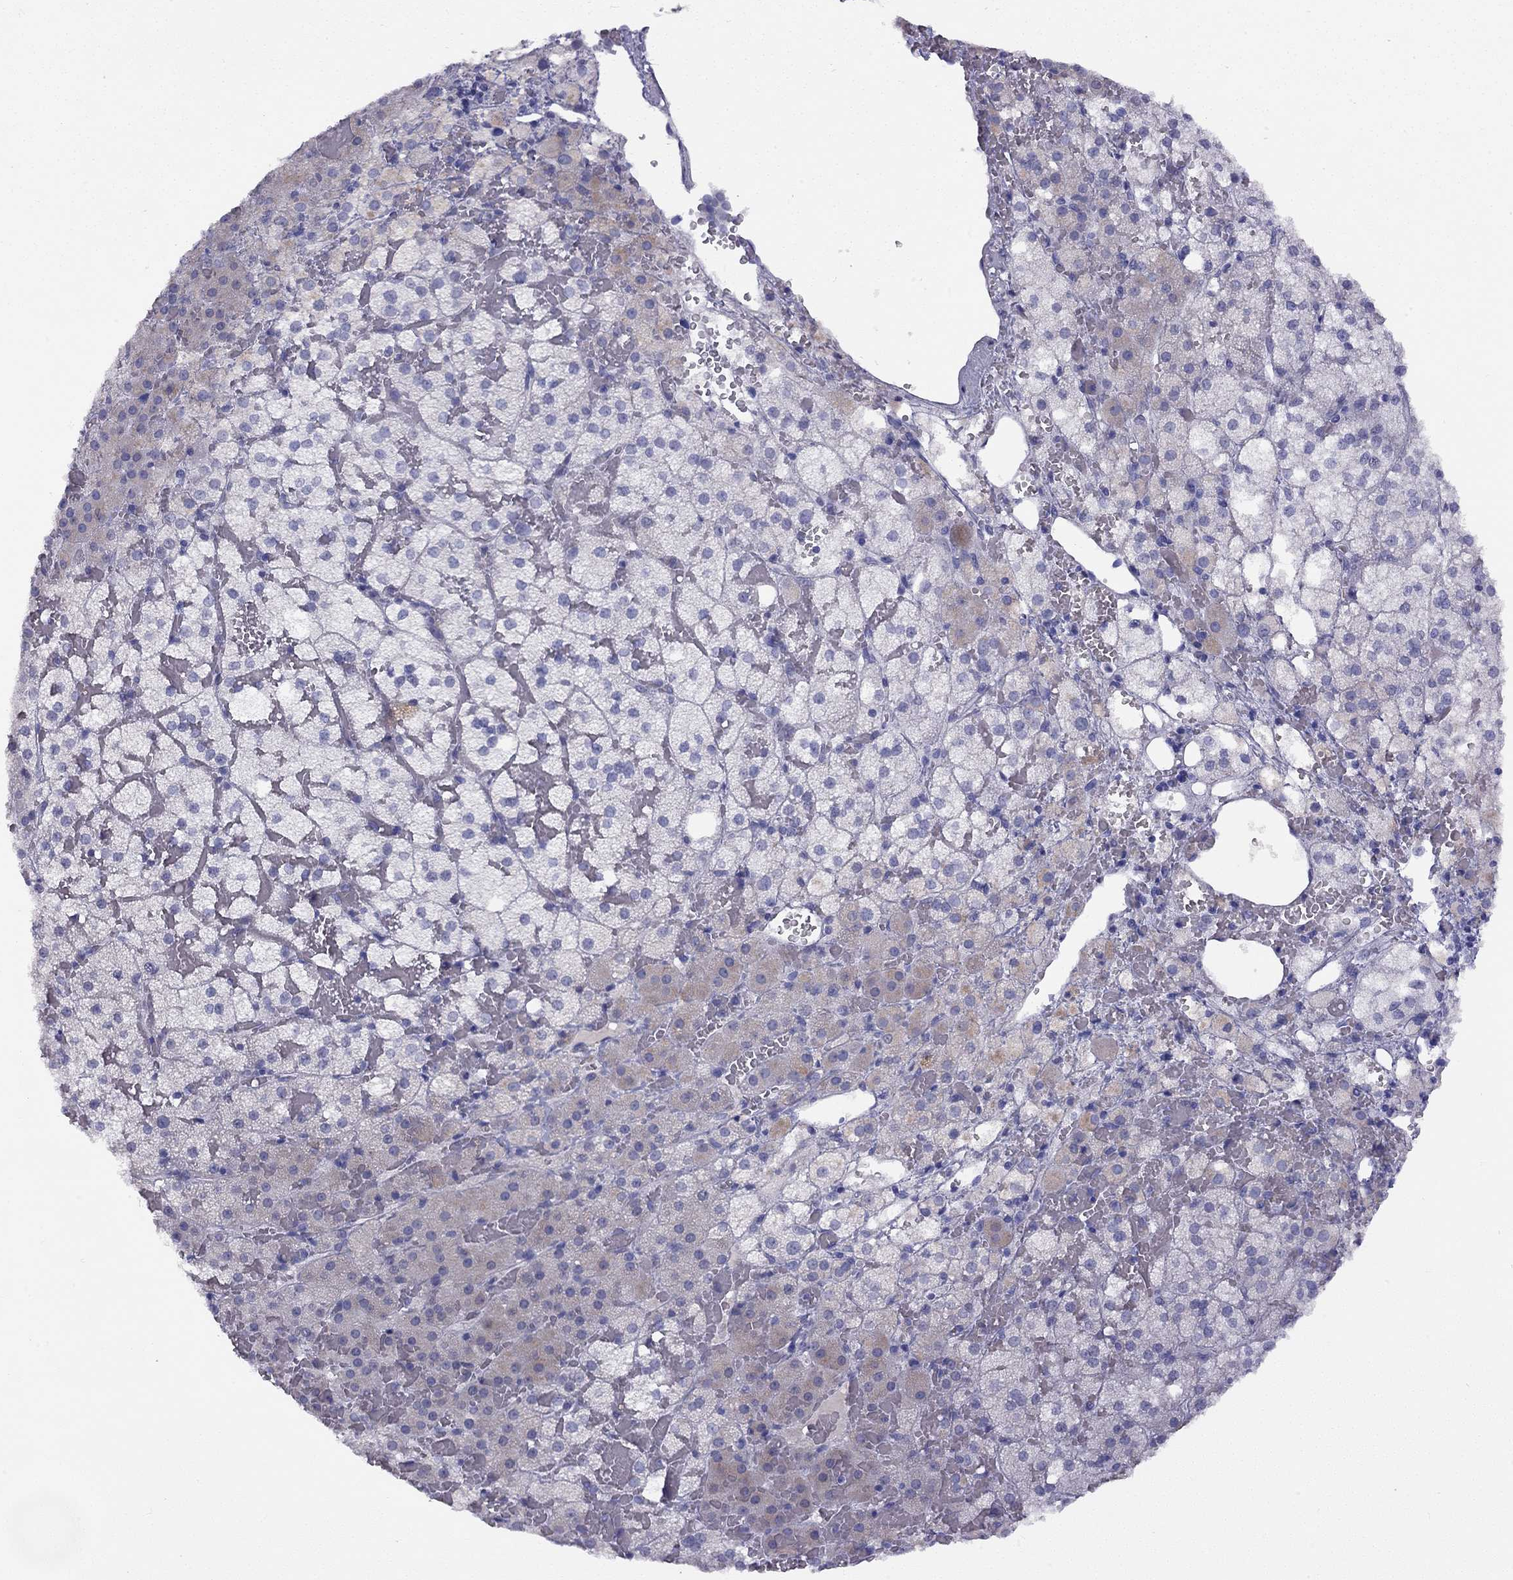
{"staining": {"intensity": "weak", "quantity": "<25%", "location": "cytoplasmic/membranous"}, "tissue": "adrenal gland", "cell_type": "Glandular cells", "image_type": "normal", "snomed": [{"axis": "morphology", "description": "Normal tissue, NOS"}, {"axis": "topography", "description": "Adrenal gland"}], "caption": "Histopathology image shows no significant protein expression in glandular cells of normal adrenal gland.", "gene": "CPNE4", "patient": {"sex": "male", "age": 53}}